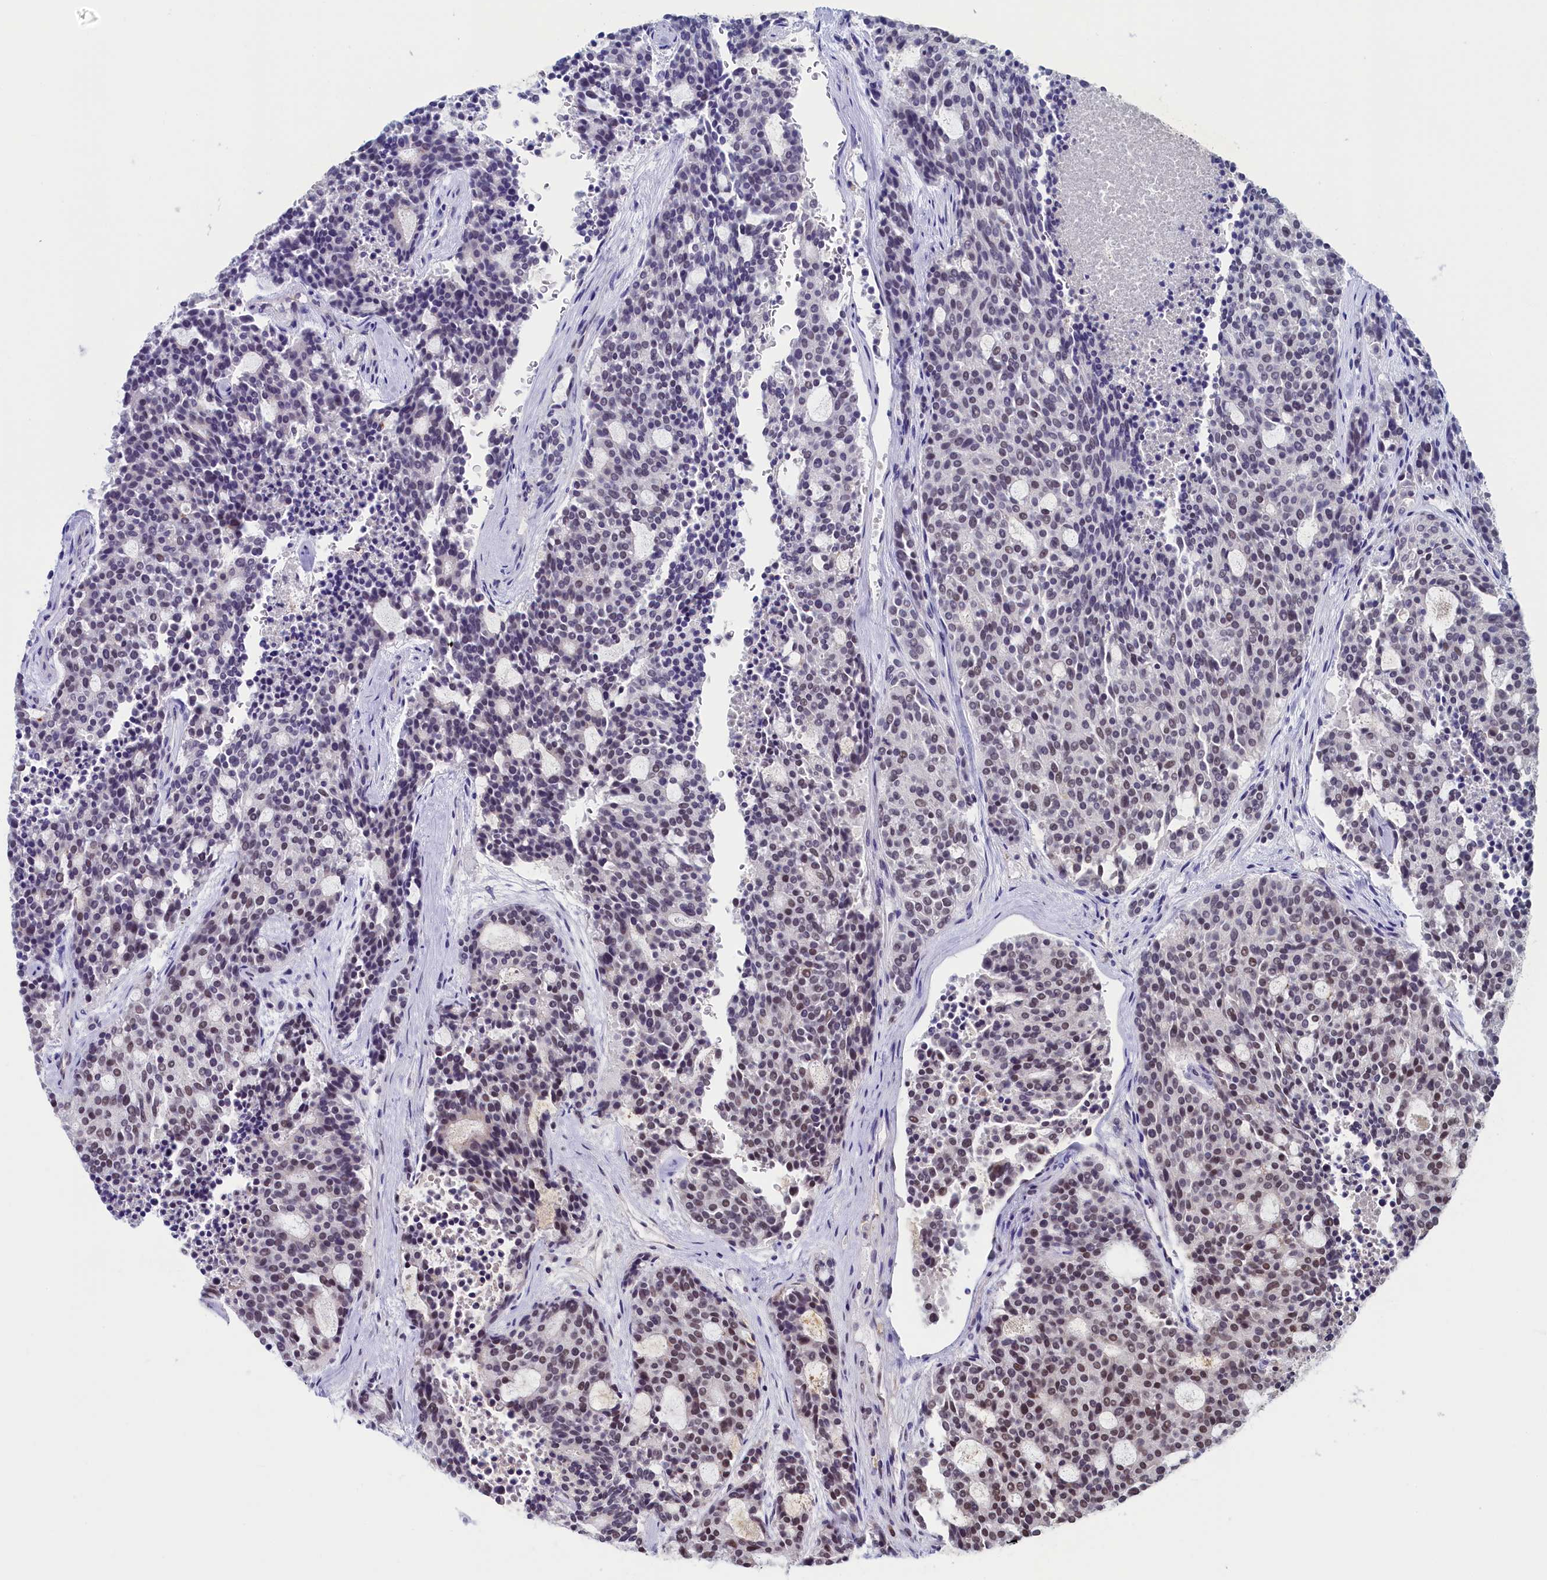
{"staining": {"intensity": "moderate", "quantity": "<25%", "location": "nuclear"}, "tissue": "carcinoid", "cell_type": "Tumor cells", "image_type": "cancer", "snomed": [{"axis": "morphology", "description": "Carcinoid, malignant, NOS"}, {"axis": "topography", "description": "Pancreas"}], "caption": "Immunohistochemistry (IHC) staining of carcinoid, which shows low levels of moderate nuclear staining in approximately <25% of tumor cells indicating moderate nuclear protein staining. The staining was performed using DAB (brown) for protein detection and nuclei were counterstained in hematoxylin (blue).", "gene": "INTS14", "patient": {"sex": "female", "age": 54}}